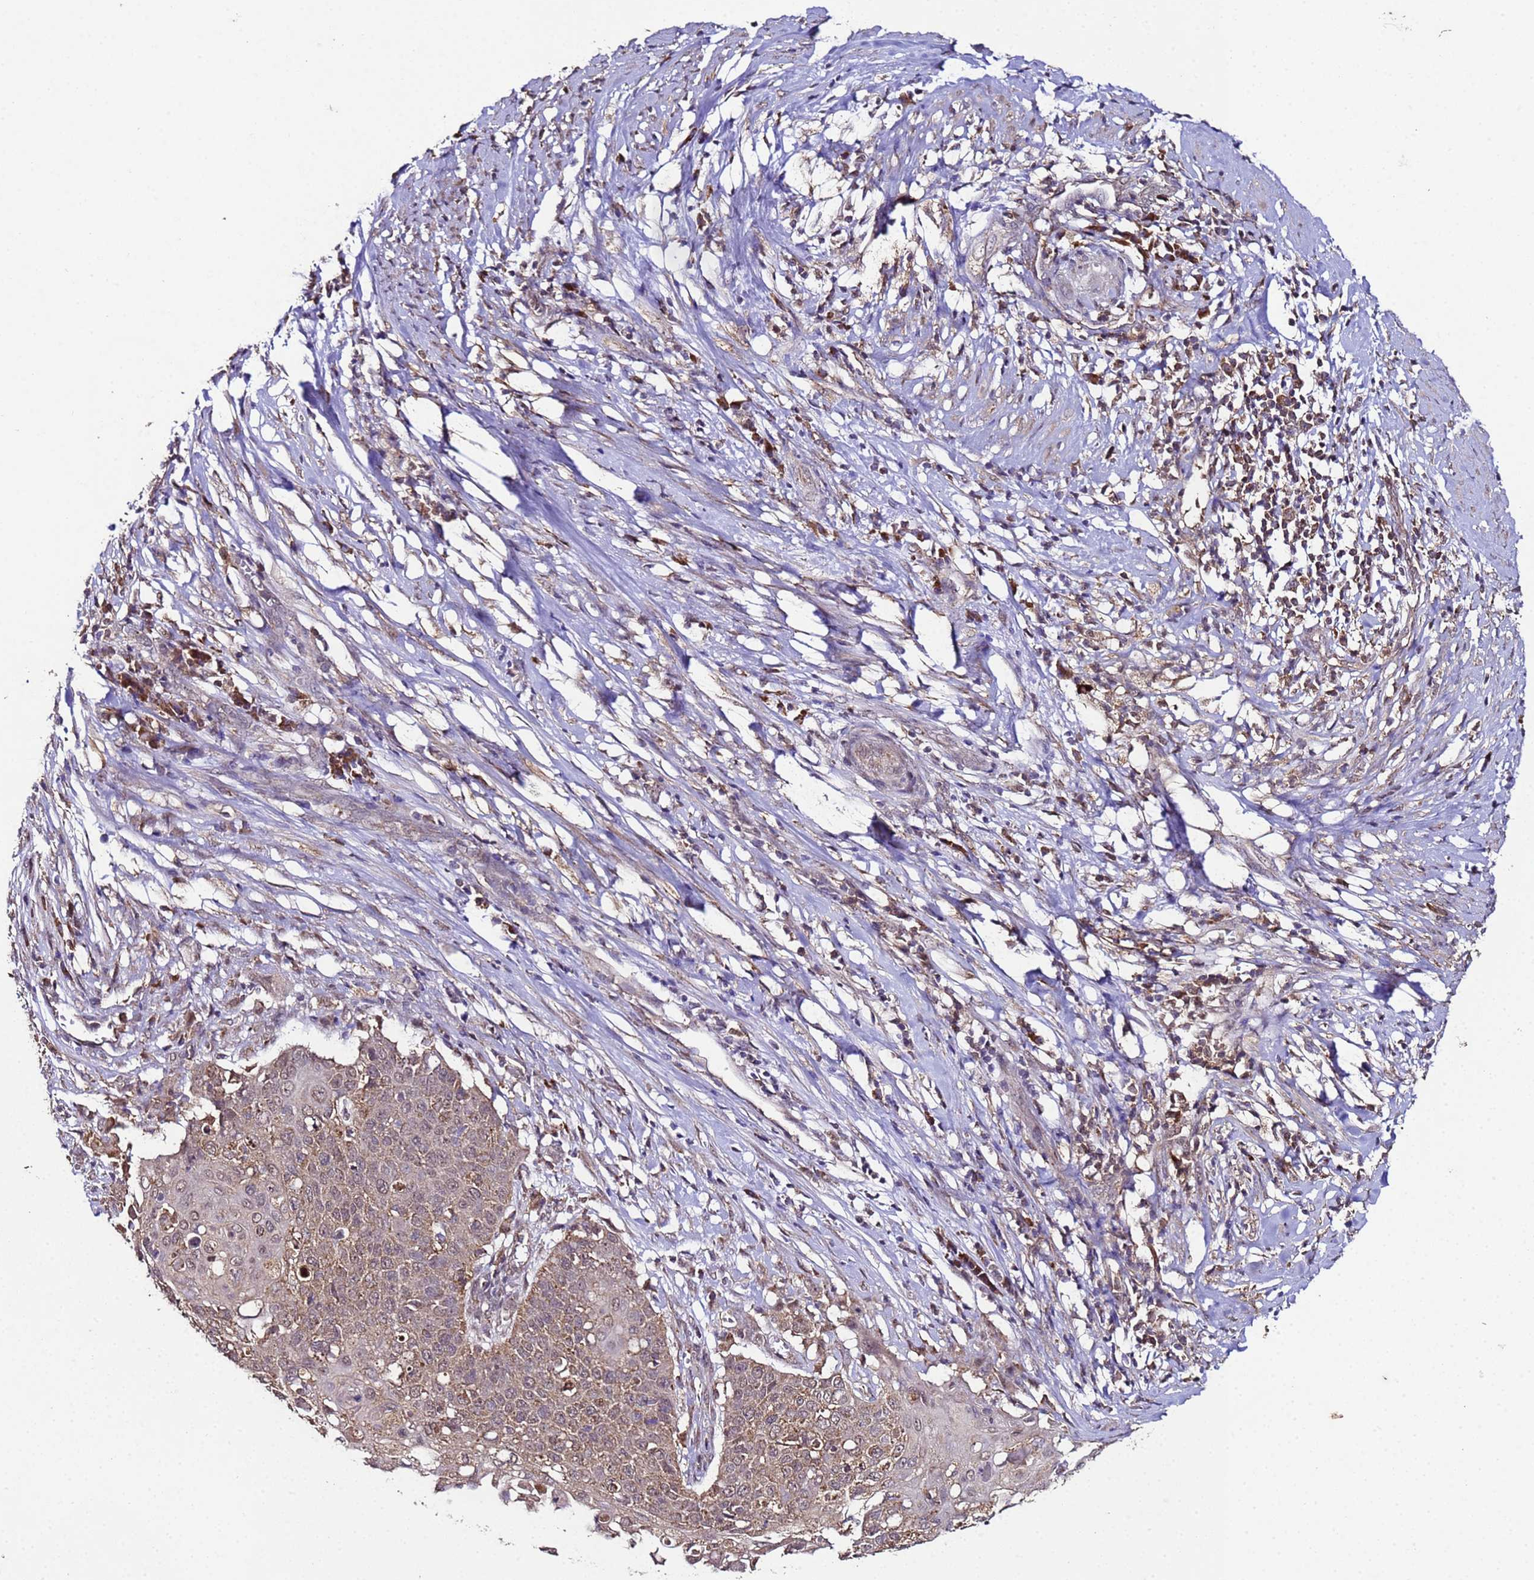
{"staining": {"intensity": "moderate", "quantity": ">75%", "location": "cytoplasmic/membranous"}, "tissue": "cervical cancer", "cell_type": "Tumor cells", "image_type": "cancer", "snomed": [{"axis": "morphology", "description": "Squamous cell carcinoma, NOS"}, {"axis": "topography", "description": "Cervix"}], "caption": "Immunohistochemistry (IHC) photomicrograph of neoplastic tissue: cervical cancer (squamous cell carcinoma) stained using immunohistochemistry reveals medium levels of moderate protein expression localized specifically in the cytoplasmic/membranous of tumor cells, appearing as a cytoplasmic/membranous brown color.", "gene": "HSPBAP1", "patient": {"sex": "female", "age": 39}}